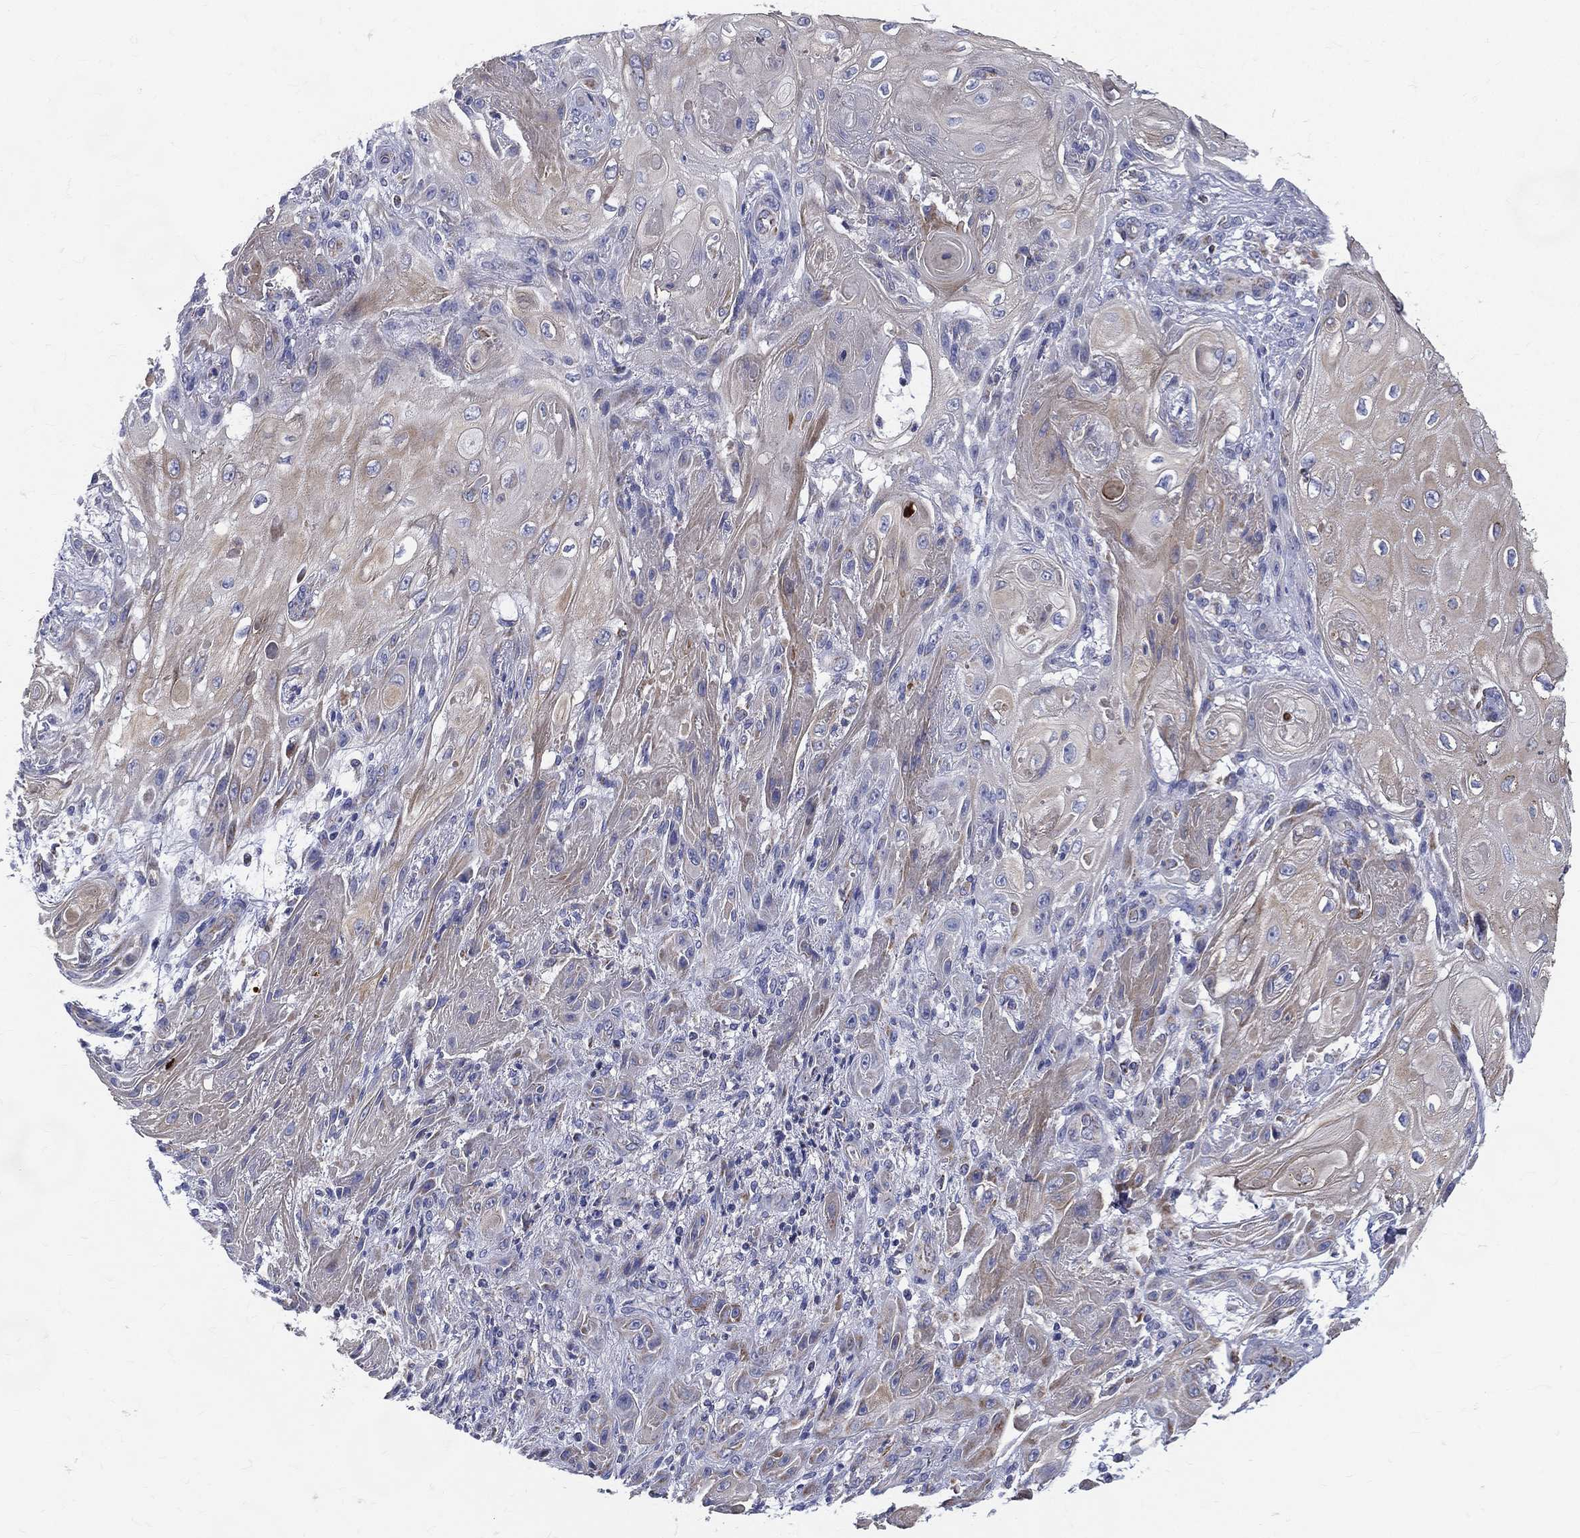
{"staining": {"intensity": "weak", "quantity": ">75%", "location": "cytoplasmic/membranous"}, "tissue": "skin cancer", "cell_type": "Tumor cells", "image_type": "cancer", "snomed": [{"axis": "morphology", "description": "Squamous cell carcinoma, NOS"}, {"axis": "topography", "description": "Skin"}], "caption": "Skin squamous cell carcinoma stained for a protein (brown) reveals weak cytoplasmic/membranous positive positivity in about >75% of tumor cells.", "gene": "PWWP3A", "patient": {"sex": "male", "age": 62}}